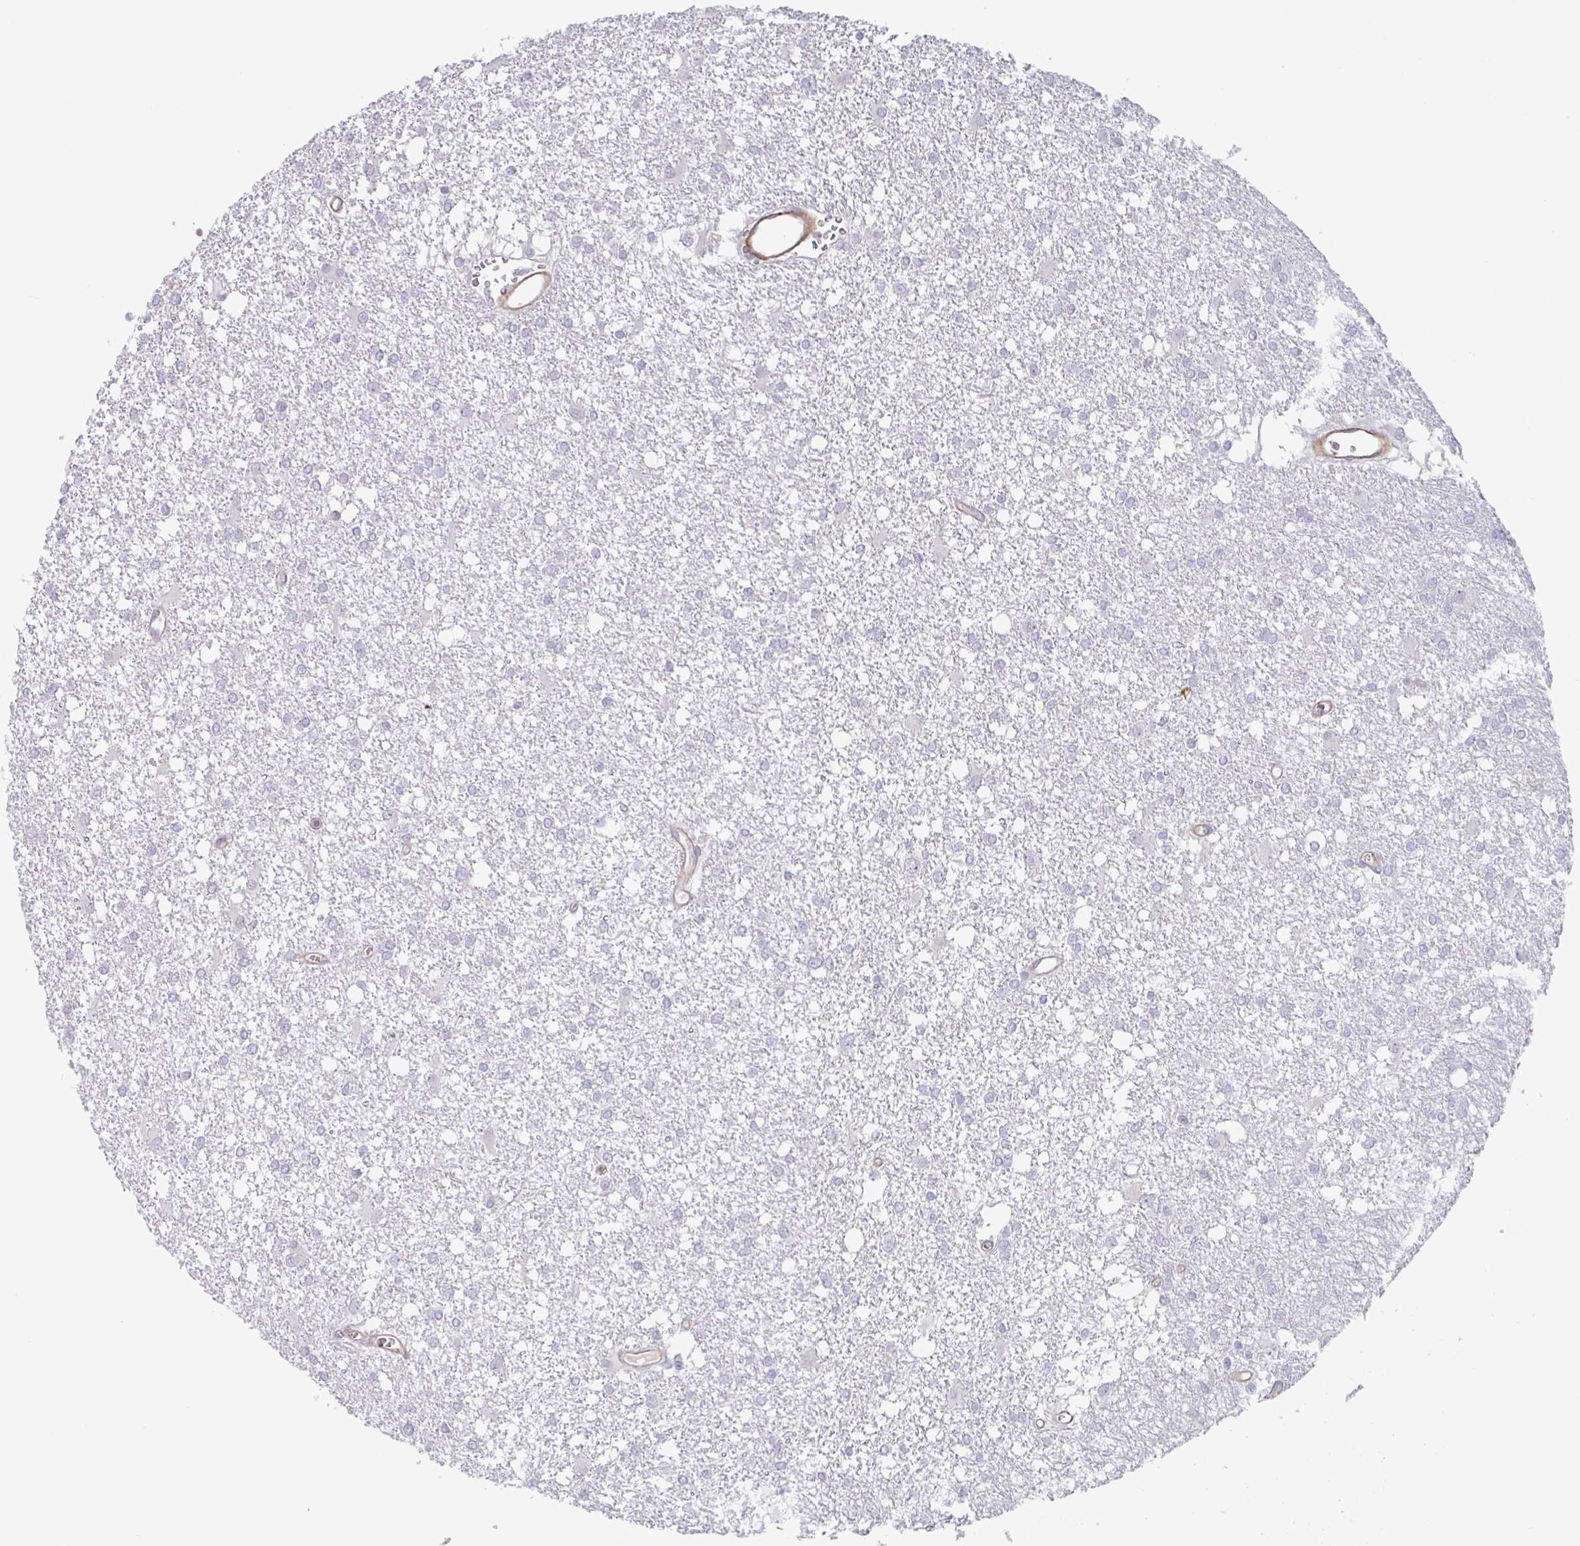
{"staining": {"intensity": "negative", "quantity": "none", "location": "none"}, "tissue": "glioma", "cell_type": "Tumor cells", "image_type": "cancer", "snomed": [{"axis": "morphology", "description": "Glioma, malignant, High grade"}, {"axis": "topography", "description": "Brain"}], "caption": "A high-resolution photomicrograph shows IHC staining of high-grade glioma (malignant), which shows no significant expression in tumor cells.", "gene": "SHISA7", "patient": {"sex": "male", "age": 48}}